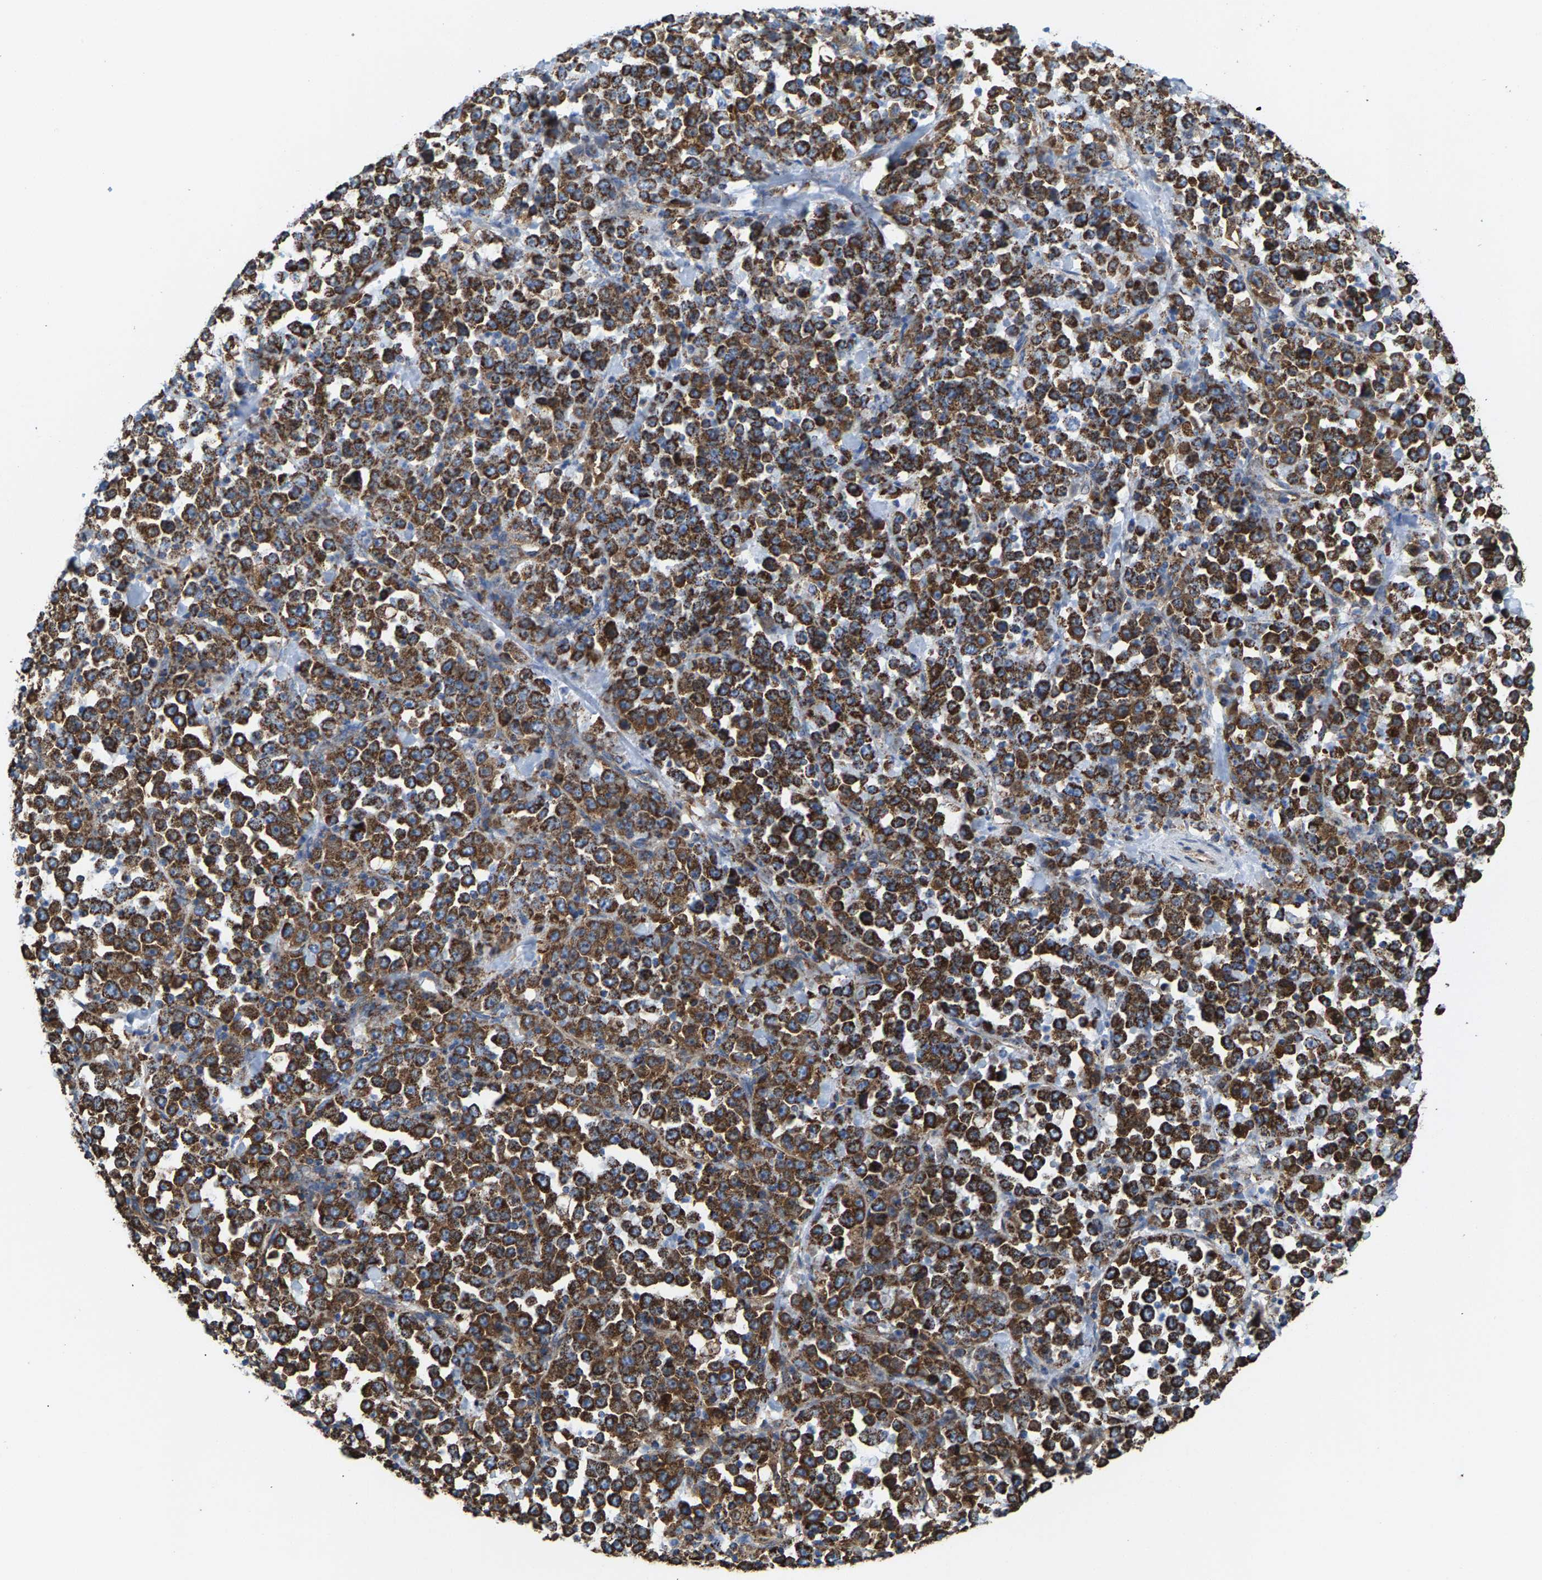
{"staining": {"intensity": "strong", "quantity": ">75%", "location": "cytoplasmic/membranous"}, "tissue": "stomach cancer", "cell_type": "Tumor cells", "image_type": "cancer", "snomed": [{"axis": "morphology", "description": "Normal tissue, NOS"}, {"axis": "morphology", "description": "Adenocarcinoma, NOS"}, {"axis": "topography", "description": "Stomach, upper"}, {"axis": "topography", "description": "Stomach"}], "caption": "Tumor cells demonstrate strong cytoplasmic/membranous expression in approximately >75% of cells in stomach cancer.", "gene": "ECHS1", "patient": {"sex": "male", "age": 59}}